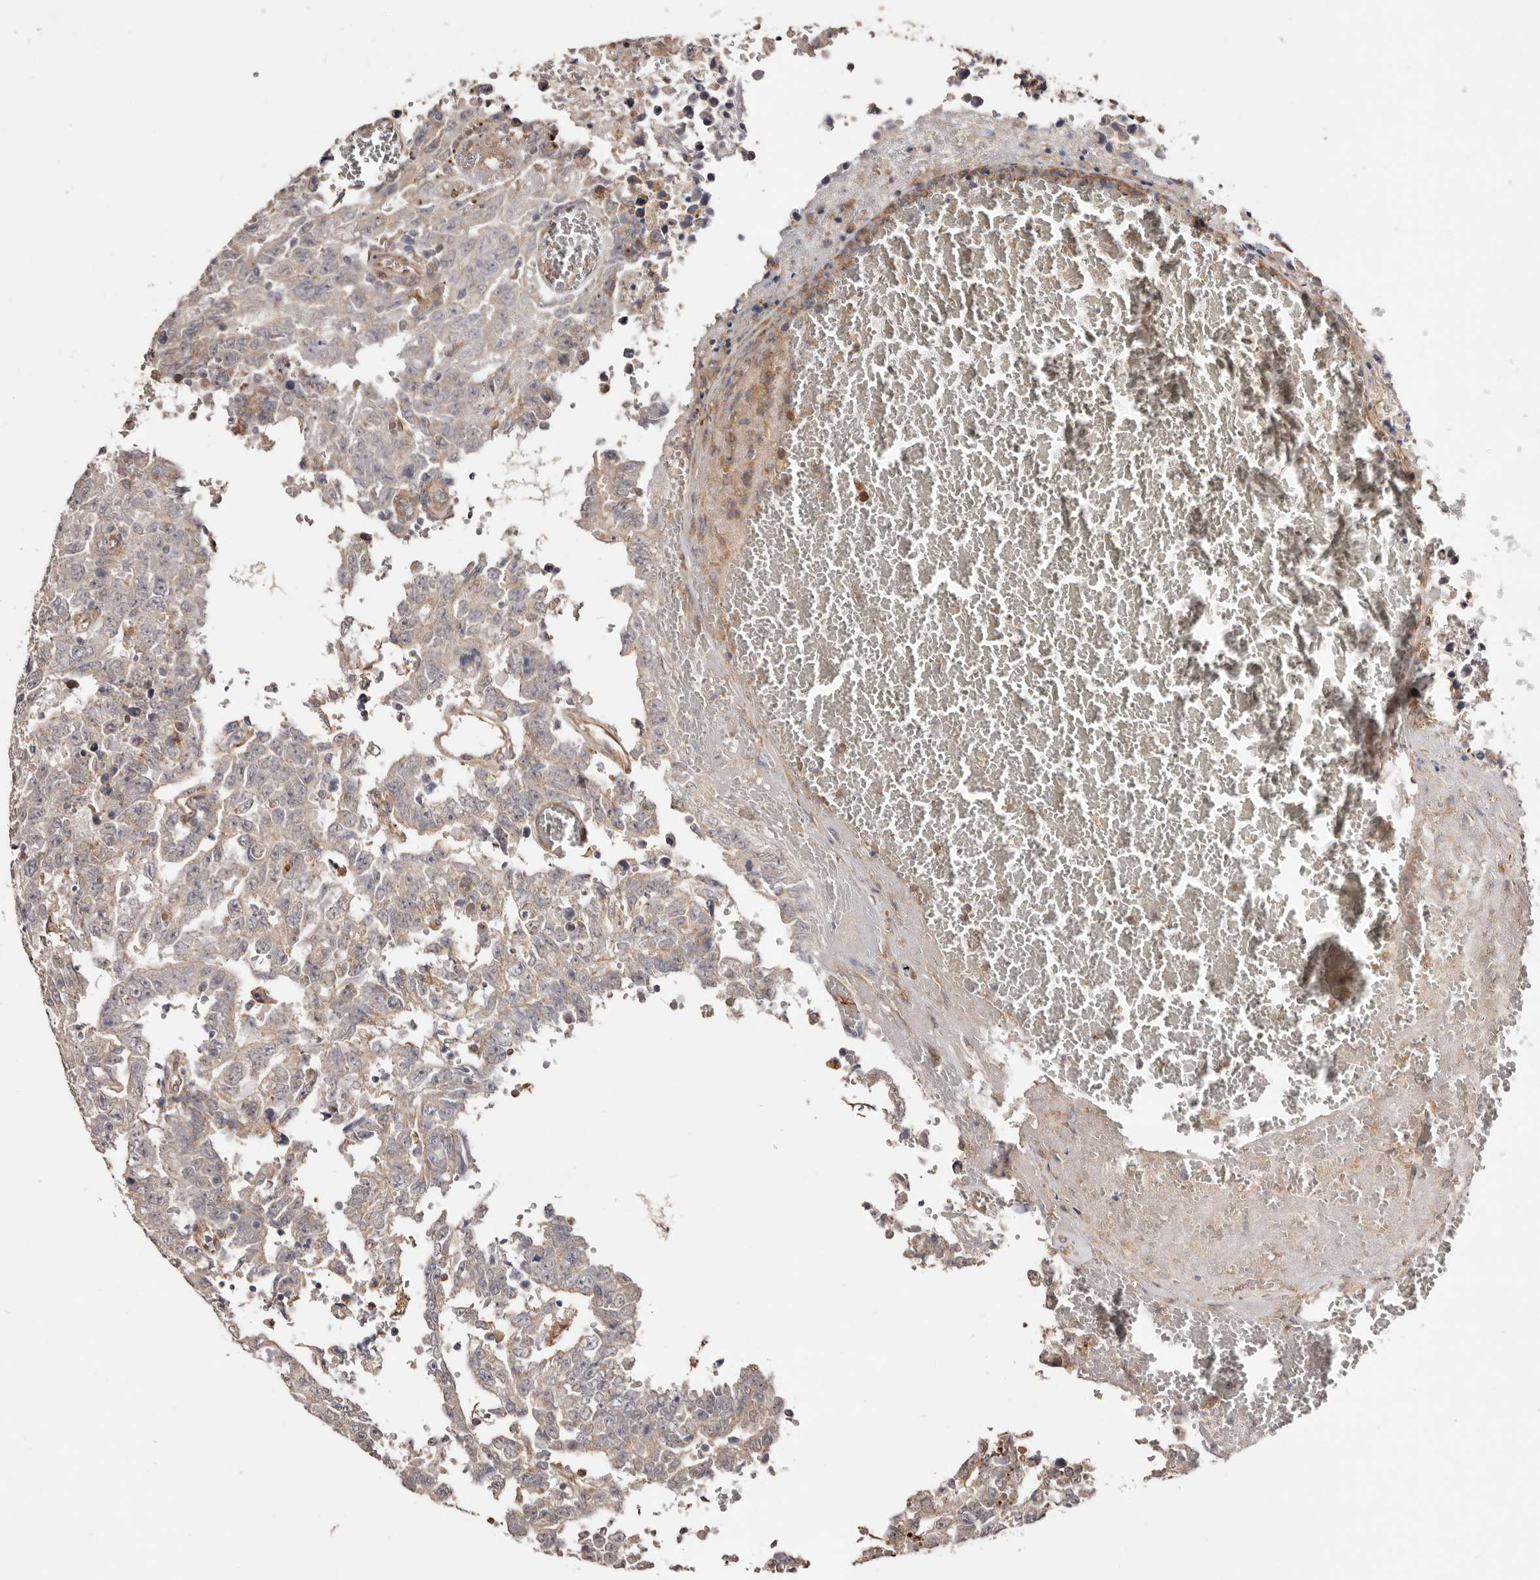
{"staining": {"intensity": "weak", "quantity": "25%-75%", "location": "cytoplasmic/membranous"}, "tissue": "testis cancer", "cell_type": "Tumor cells", "image_type": "cancer", "snomed": [{"axis": "morphology", "description": "Carcinoma, Embryonal, NOS"}, {"axis": "topography", "description": "Testis"}], "caption": "Weak cytoplasmic/membranous positivity is identified in approximately 25%-75% of tumor cells in testis cancer (embryonal carcinoma).", "gene": "LRRC25", "patient": {"sex": "male", "age": 26}}